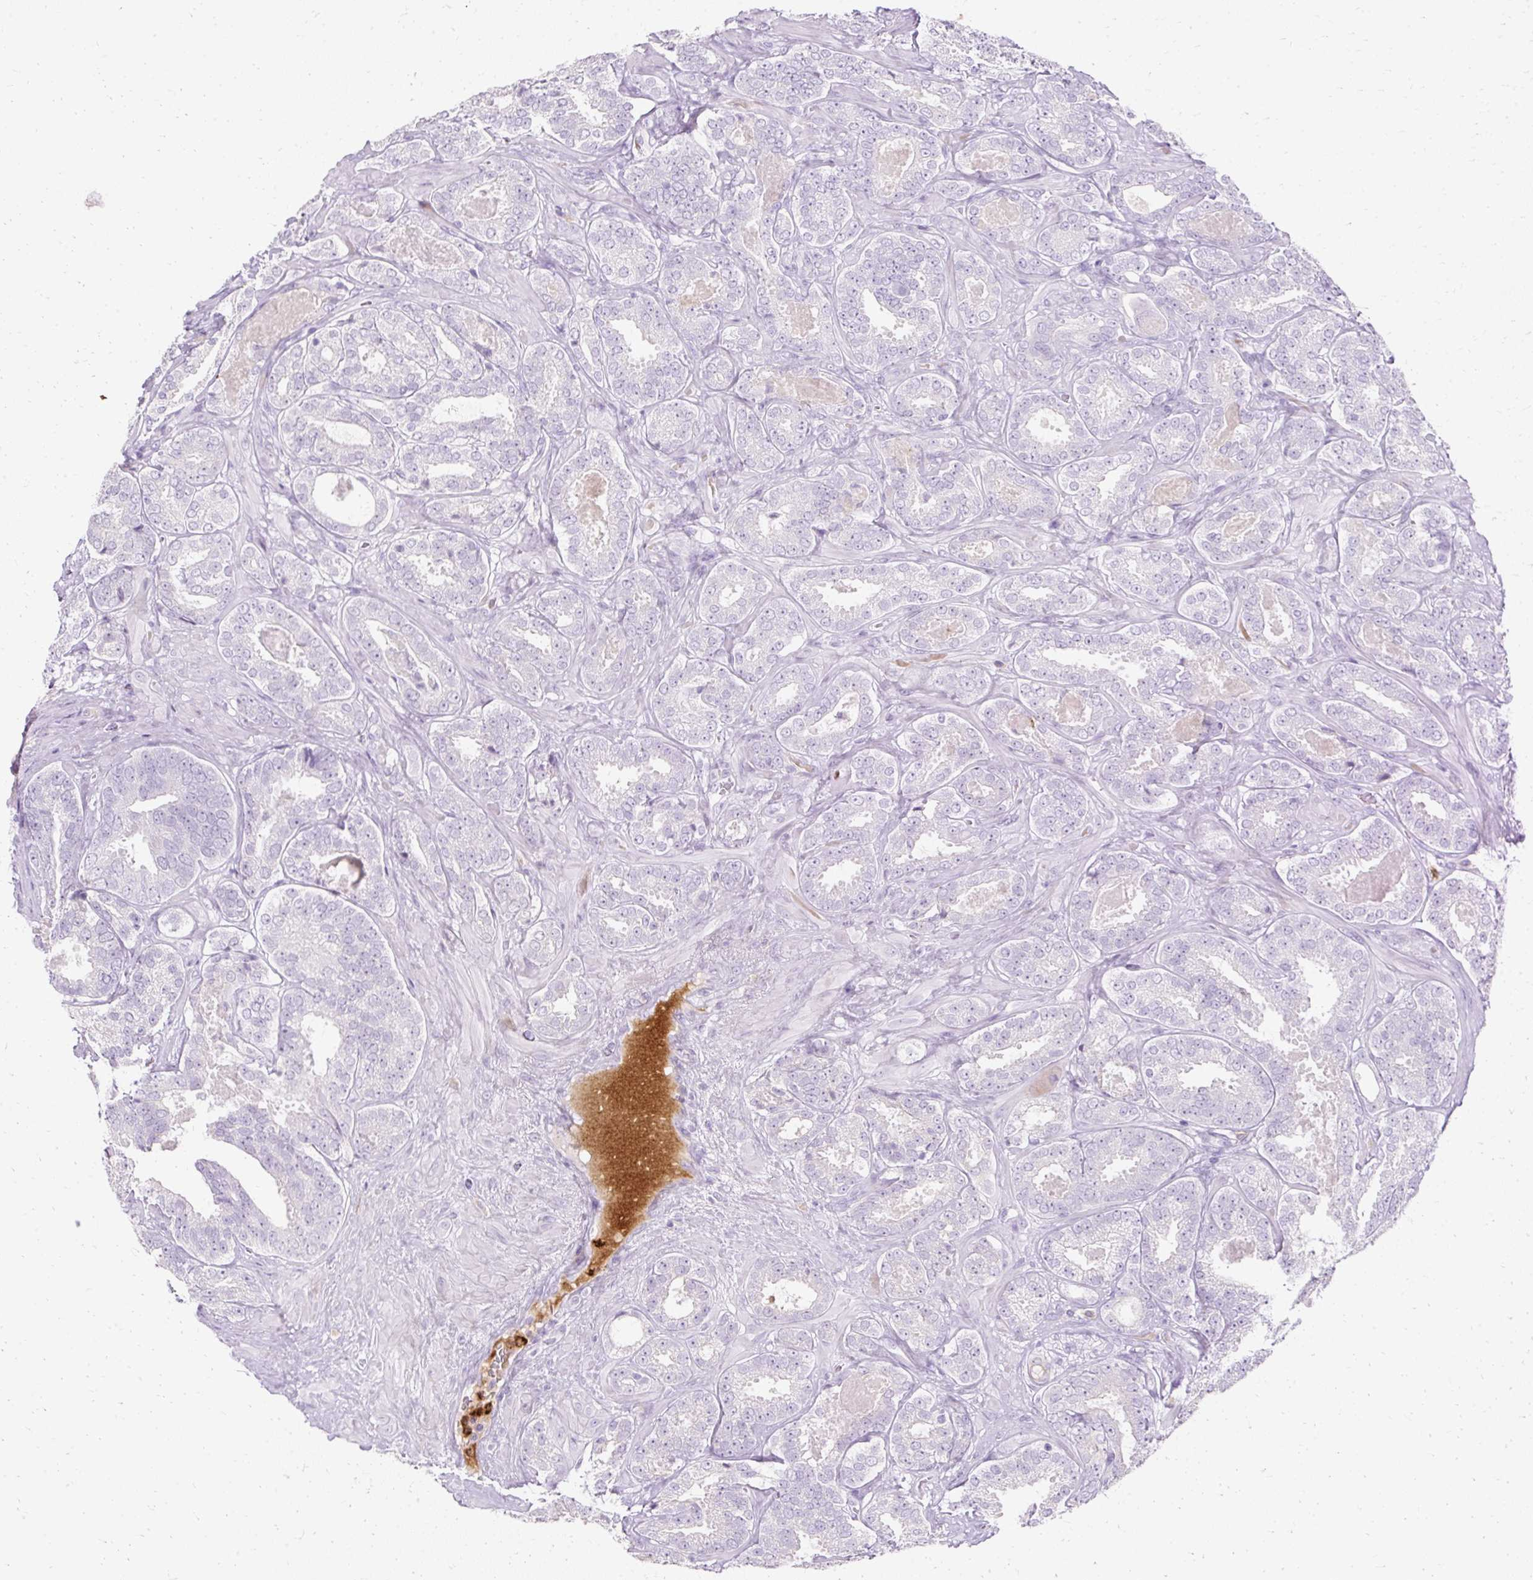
{"staining": {"intensity": "negative", "quantity": "none", "location": "none"}, "tissue": "prostate cancer", "cell_type": "Tumor cells", "image_type": "cancer", "snomed": [{"axis": "morphology", "description": "Adenocarcinoma, High grade"}, {"axis": "topography", "description": "Prostate"}], "caption": "Immunohistochemical staining of prostate high-grade adenocarcinoma displays no significant expression in tumor cells.", "gene": "DEFA1", "patient": {"sex": "male", "age": 65}}